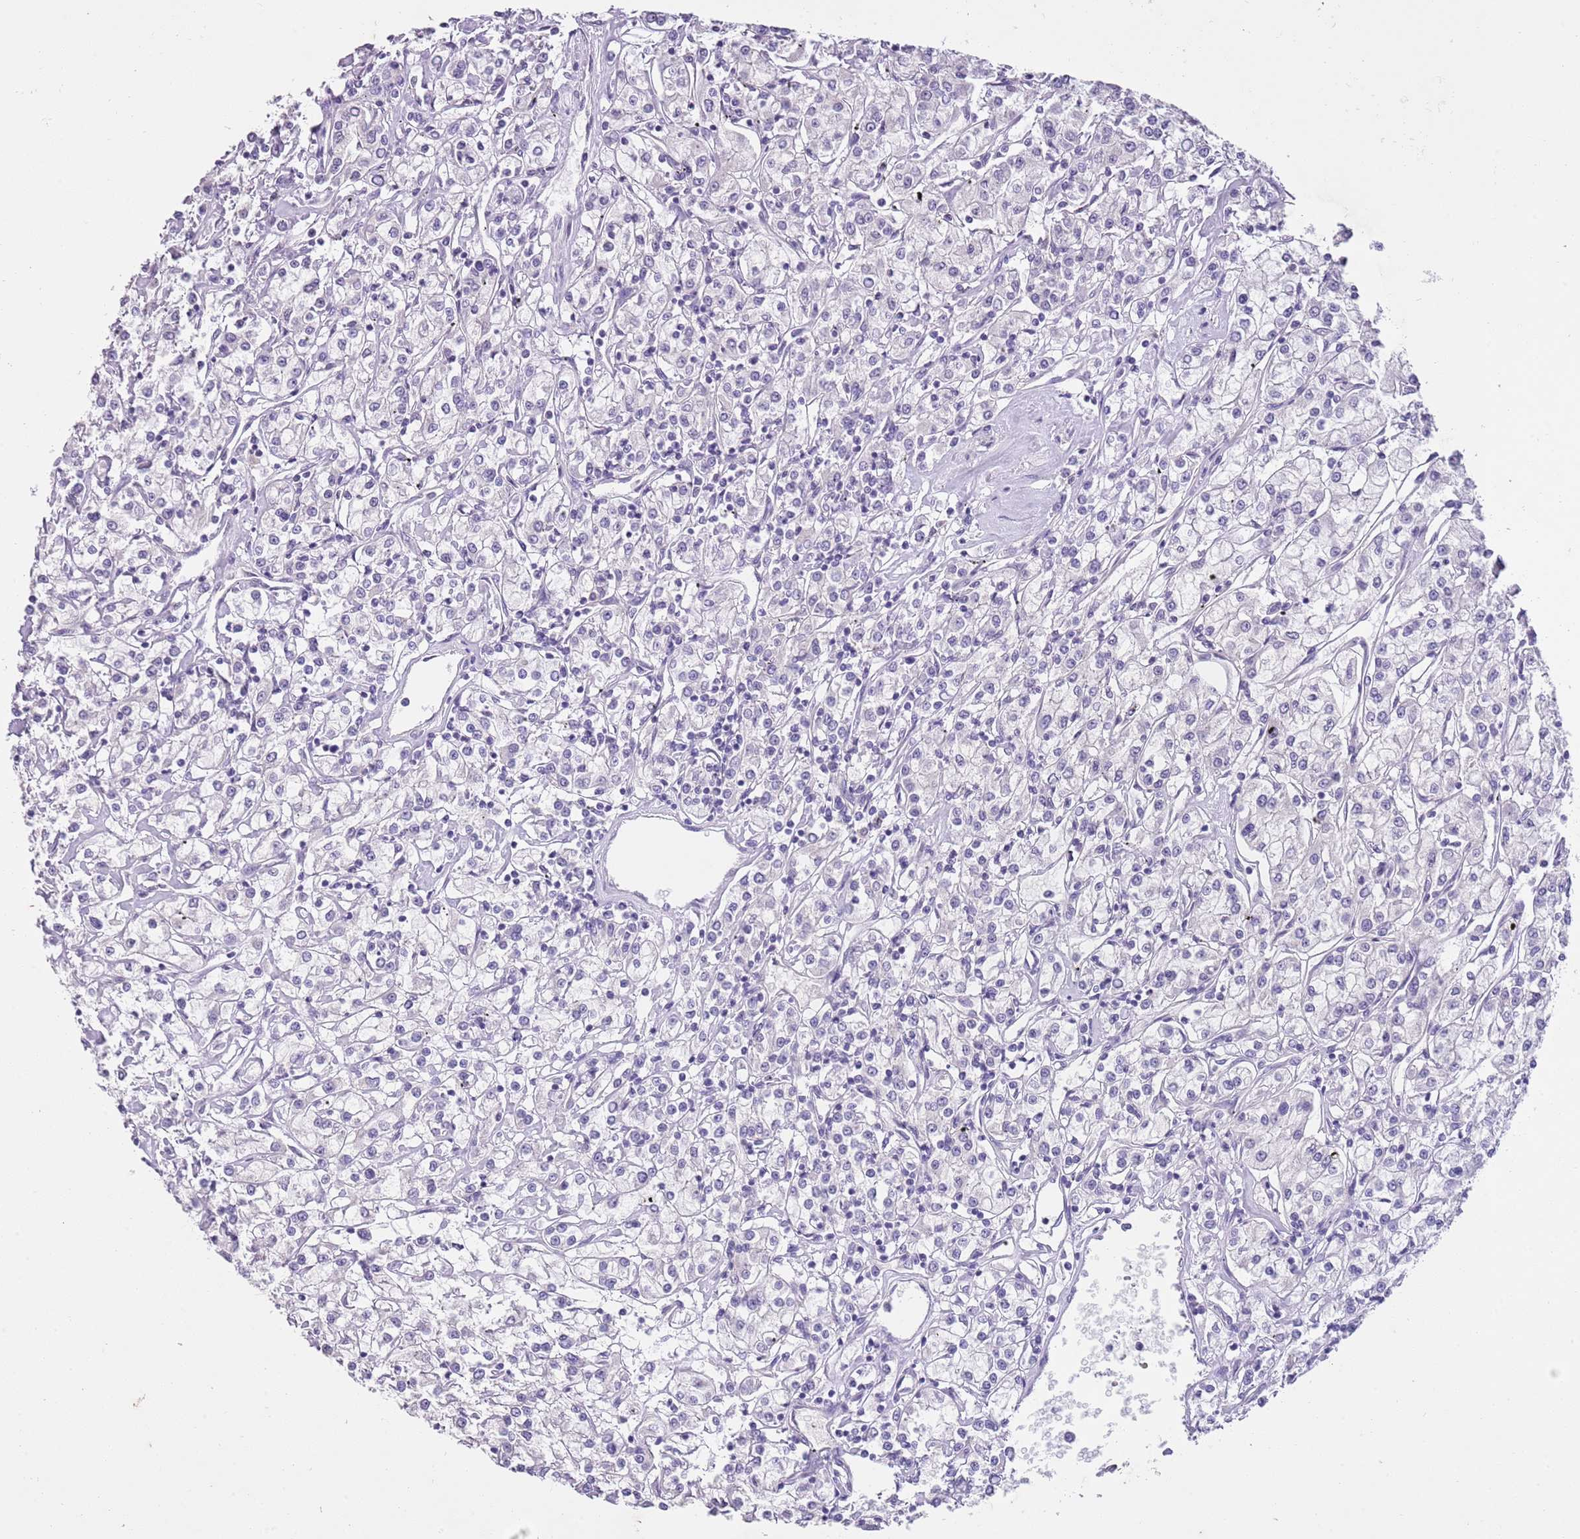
{"staining": {"intensity": "negative", "quantity": "none", "location": "none"}, "tissue": "renal cancer", "cell_type": "Tumor cells", "image_type": "cancer", "snomed": [{"axis": "morphology", "description": "Adenocarcinoma, NOS"}, {"axis": "topography", "description": "Kidney"}], "caption": "The photomicrograph exhibits no significant staining in tumor cells of renal adenocarcinoma.", "gene": "SLC35E3", "patient": {"sex": "female", "age": 59}}